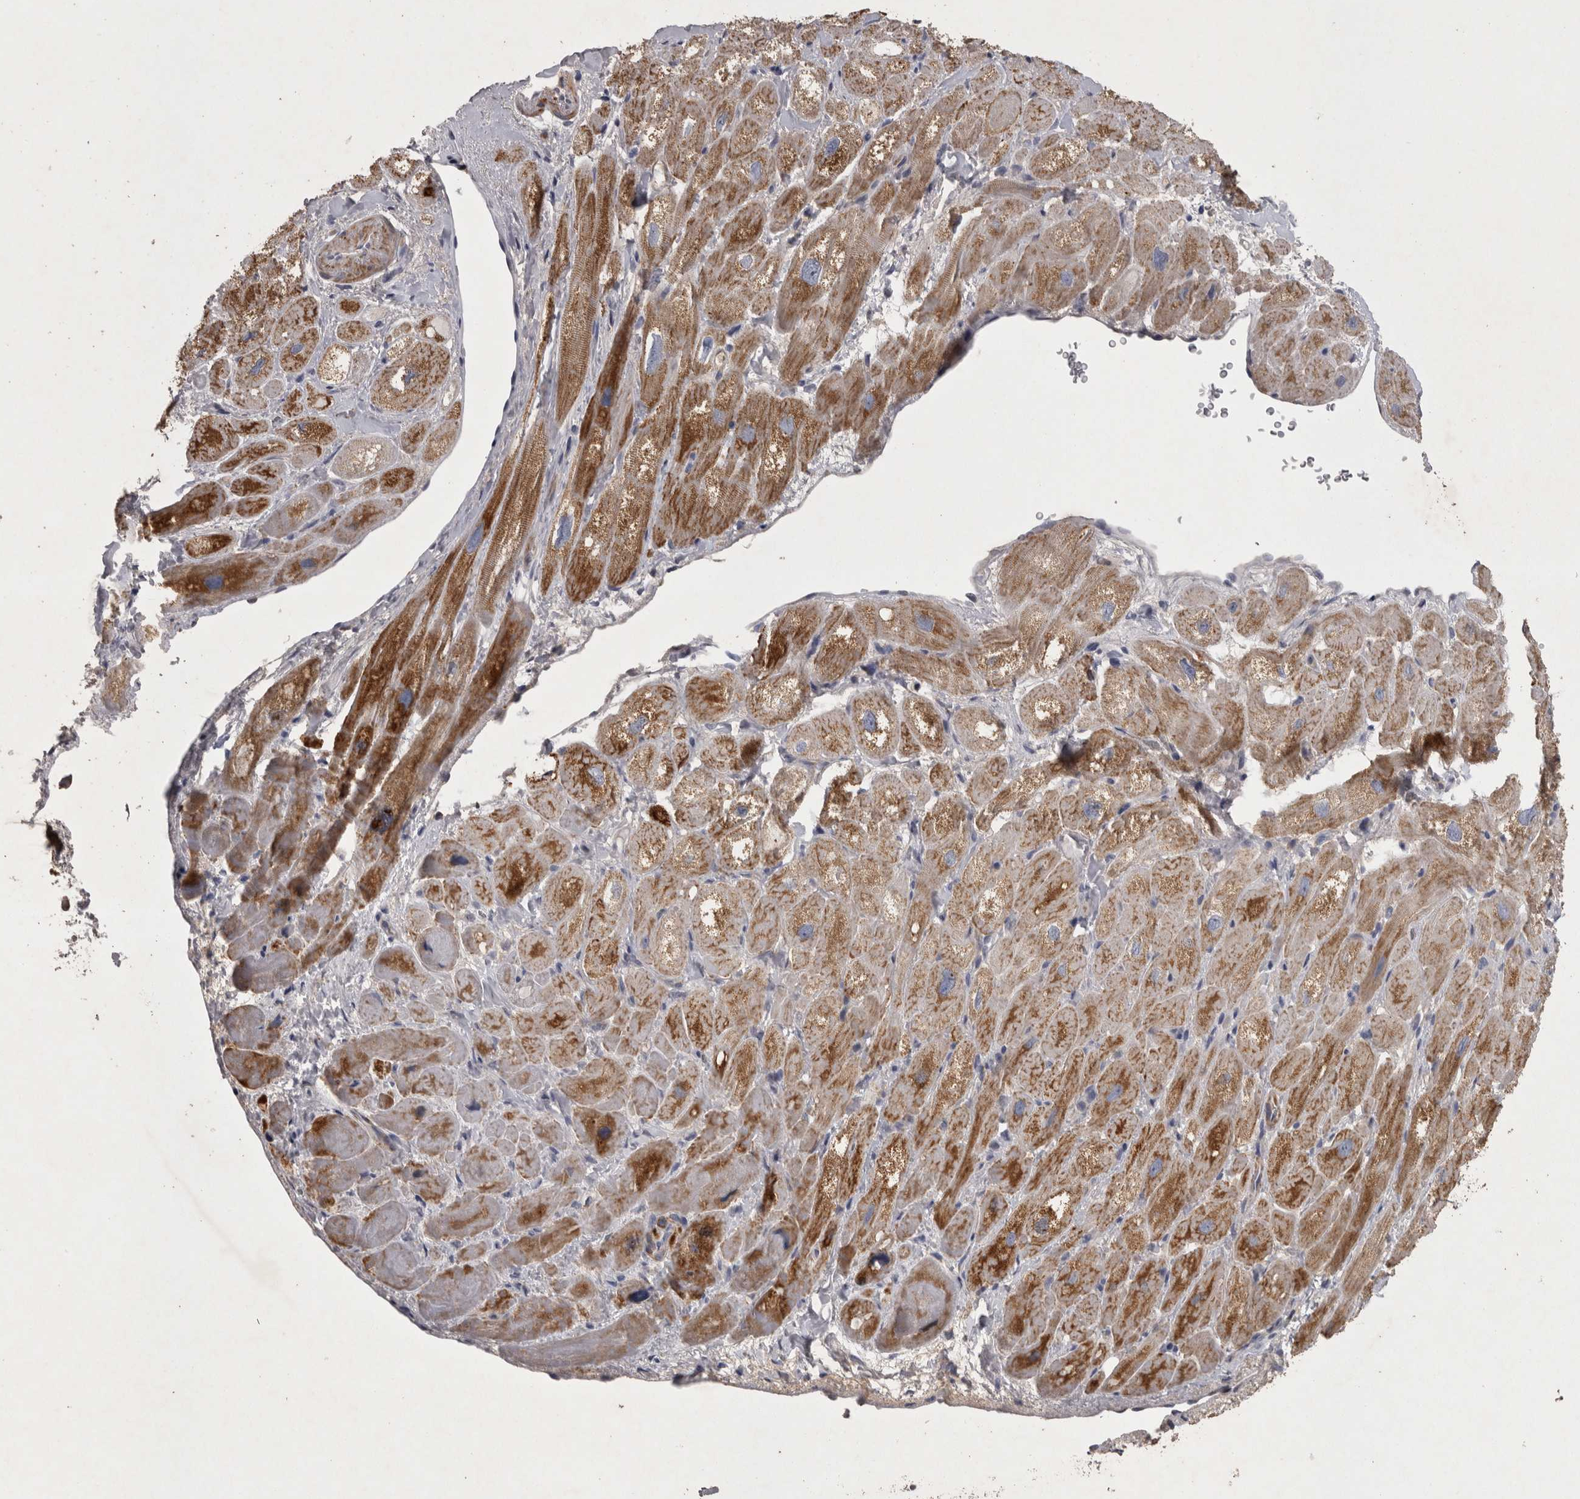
{"staining": {"intensity": "moderate", "quantity": "25%-75%", "location": "cytoplasmic/membranous"}, "tissue": "heart muscle", "cell_type": "Cardiomyocytes", "image_type": "normal", "snomed": [{"axis": "morphology", "description": "Normal tissue, NOS"}, {"axis": "topography", "description": "Heart"}], "caption": "The immunohistochemical stain highlights moderate cytoplasmic/membranous positivity in cardiomyocytes of unremarkable heart muscle. The protein of interest is stained brown, and the nuclei are stained in blue (DAB (3,3'-diaminobenzidine) IHC with brightfield microscopy, high magnification).", "gene": "DBT", "patient": {"sex": "male", "age": 49}}